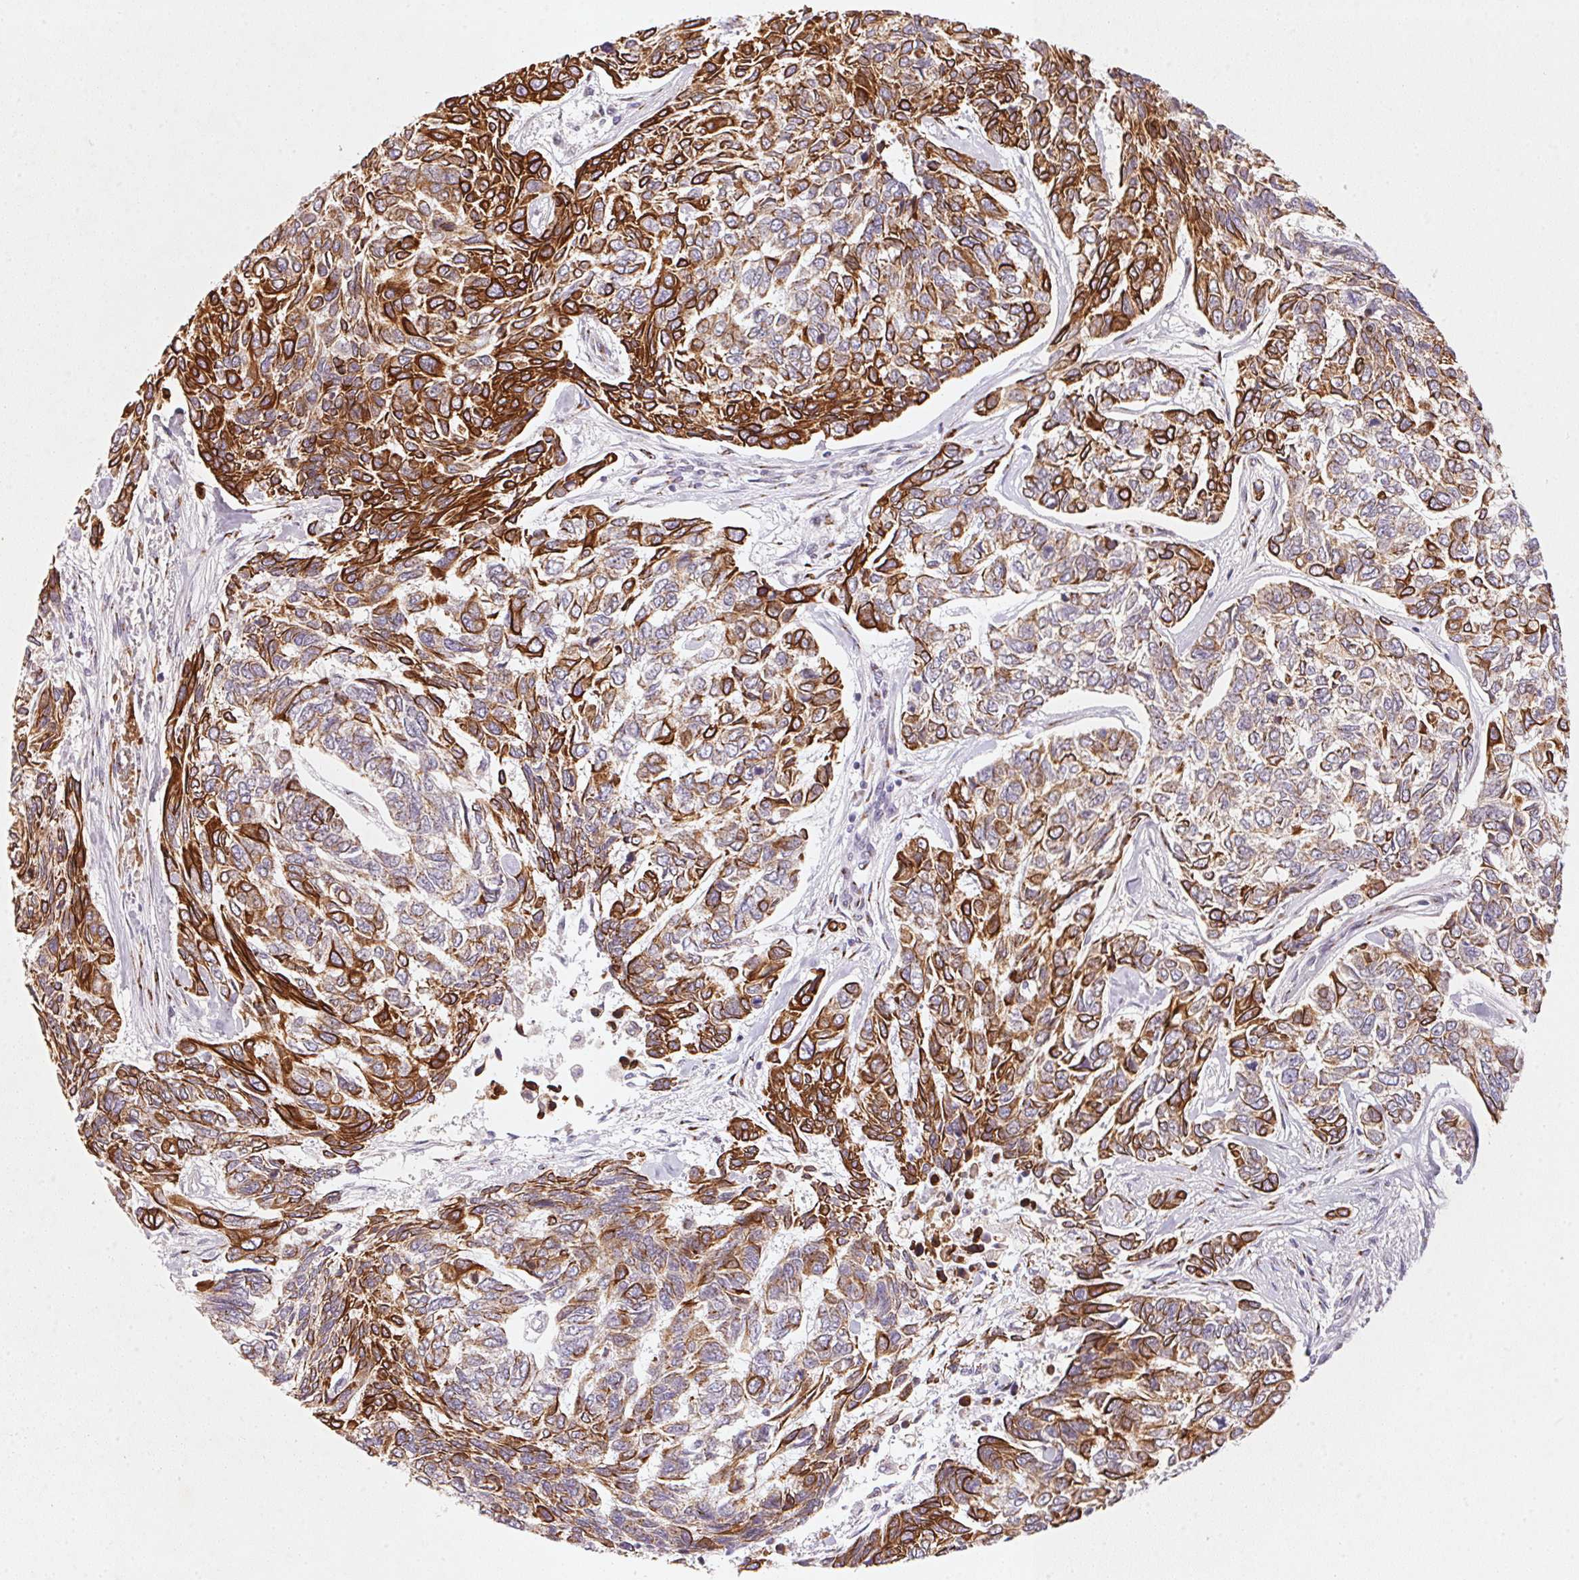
{"staining": {"intensity": "strong", "quantity": "25%-75%", "location": "cytoplasmic/membranous"}, "tissue": "skin cancer", "cell_type": "Tumor cells", "image_type": "cancer", "snomed": [{"axis": "morphology", "description": "Basal cell carcinoma"}, {"axis": "topography", "description": "Skin"}], "caption": "Human skin cancer (basal cell carcinoma) stained with a protein marker exhibits strong staining in tumor cells.", "gene": "RAB22A", "patient": {"sex": "female", "age": 65}}